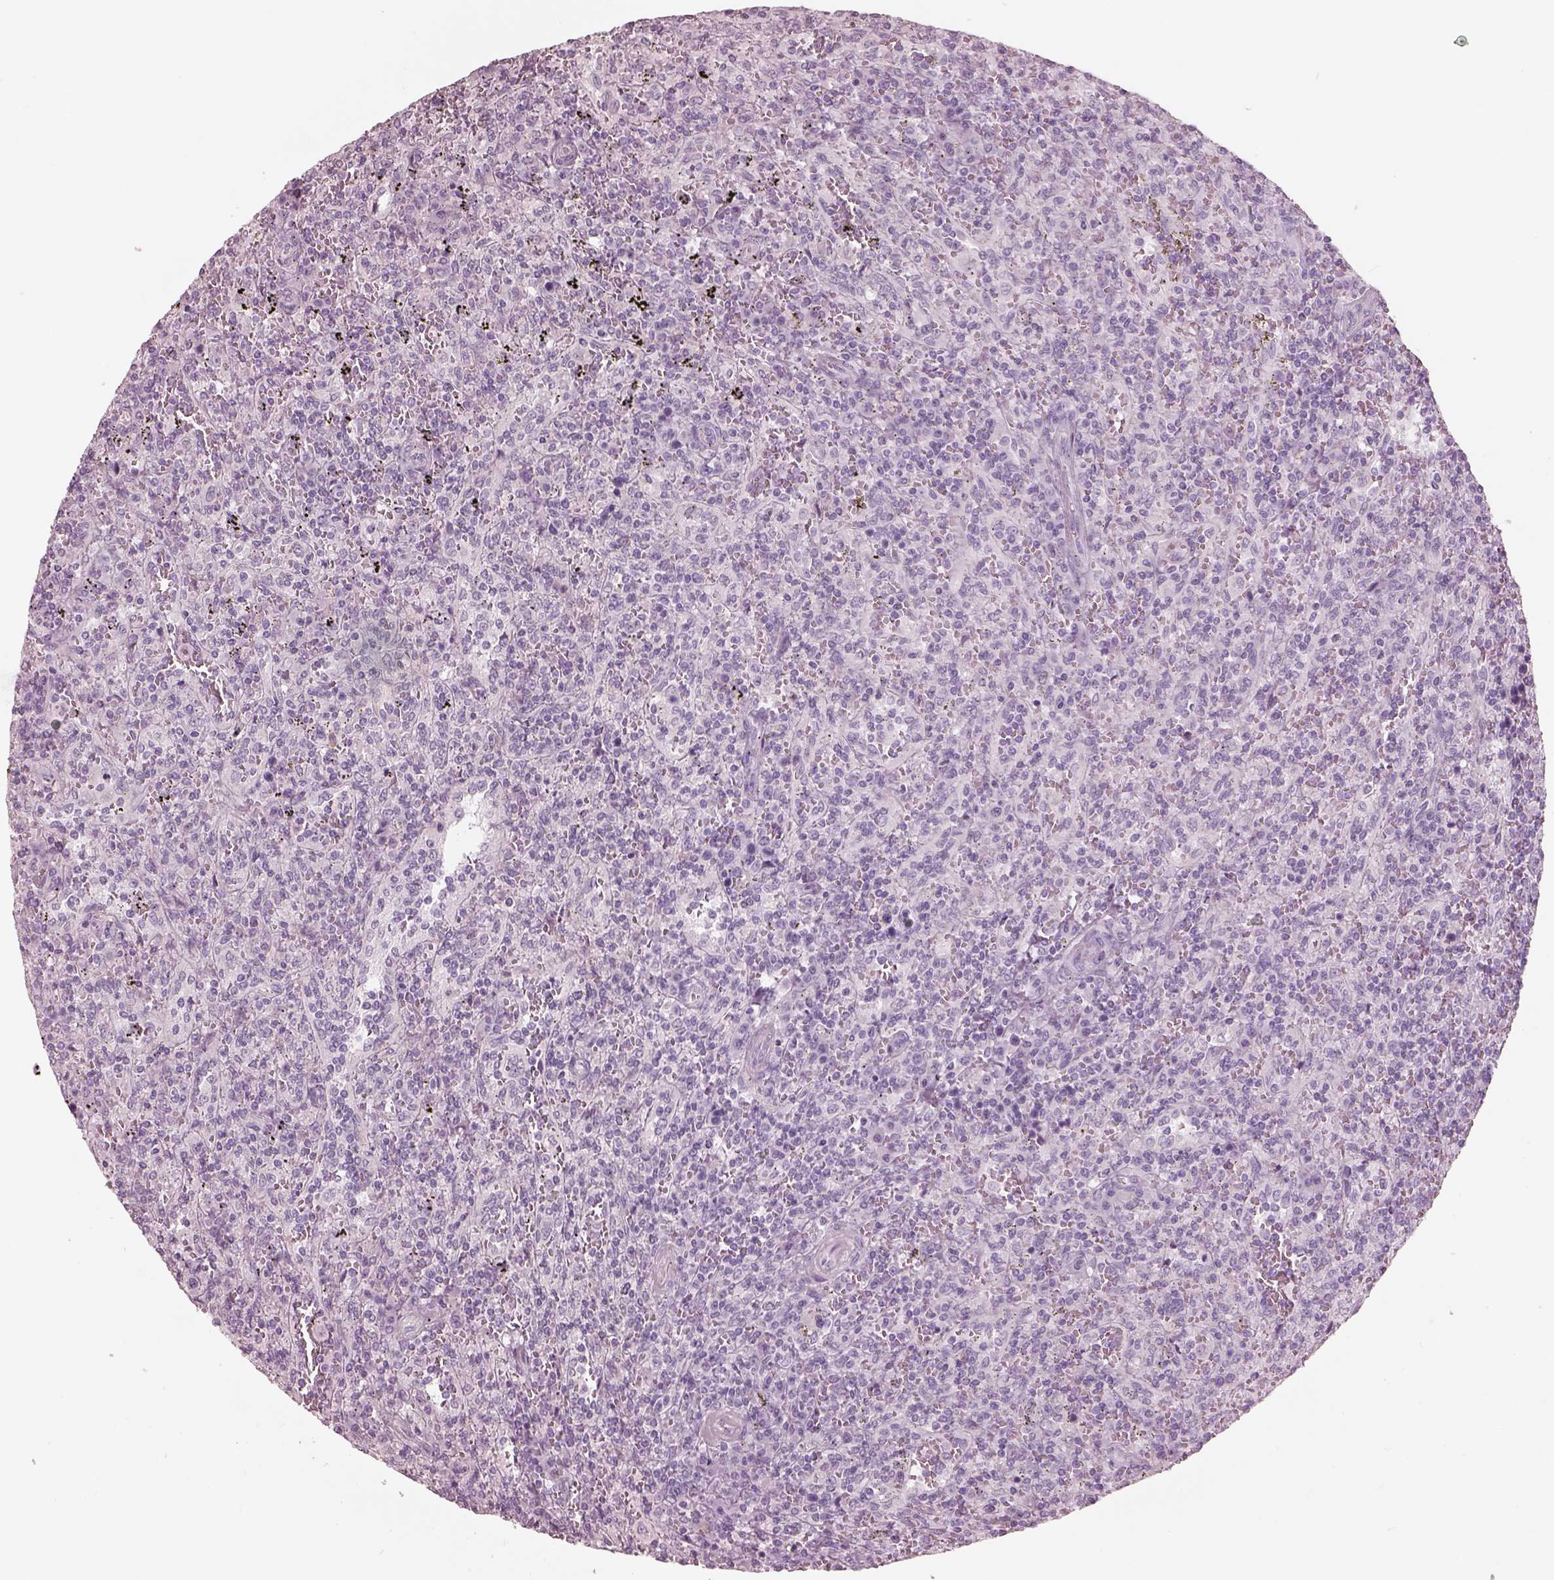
{"staining": {"intensity": "negative", "quantity": "none", "location": "none"}, "tissue": "lymphoma", "cell_type": "Tumor cells", "image_type": "cancer", "snomed": [{"axis": "morphology", "description": "Malignant lymphoma, non-Hodgkin's type, Low grade"}, {"axis": "topography", "description": "Spleen"}], "caption": "Tumor cells are negative for protein expression in human malignant lymphoma, non-Hodgkin's type (low-grade).", "gene": "KRTAP24-1", "patient": {"sex": "male", "age": 62}}